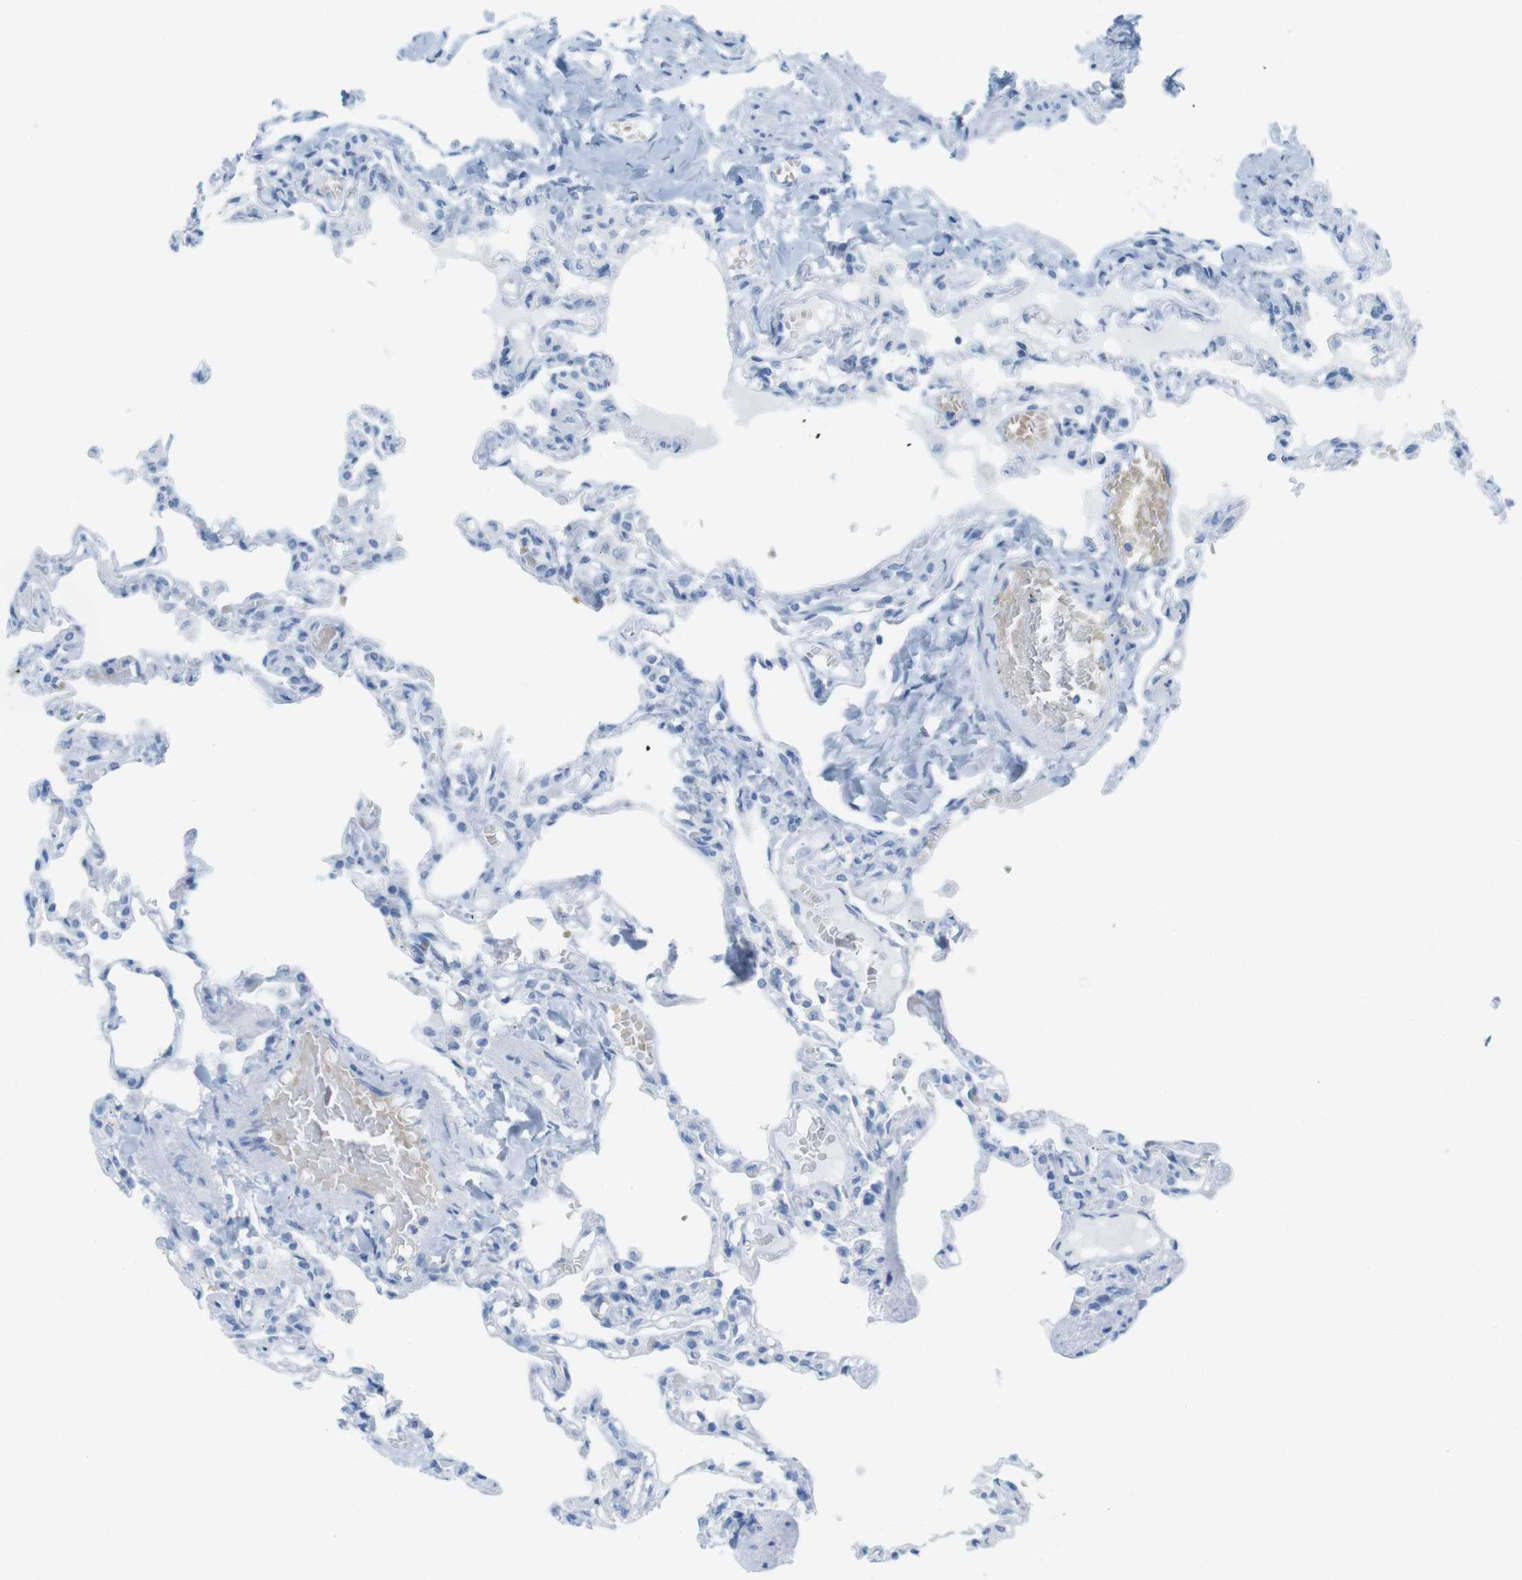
{"staining": {"intensity": "negative", "quantity": "none", "location": "none"}, "tissue": "lung", "cell_type": "Alveolar cells", "image_type": "normal", "snomed": [{"axis": "morphology", "description": "Normal tissue, NOS"}, {"axis": "topography", "description": "Lung"}], "caption": "DAB (3,3'-diaminobenzidine) immunohistochemical staining of benign human lung demonstrates no significant expression in alveolar cells. (DAB (3,3'-diaminobenzidine) immunohistochemistry (IHC) with hematoxylin counter stain).", "gene": "TNNT2", "patient": {"sex": "male", "age": 21}}